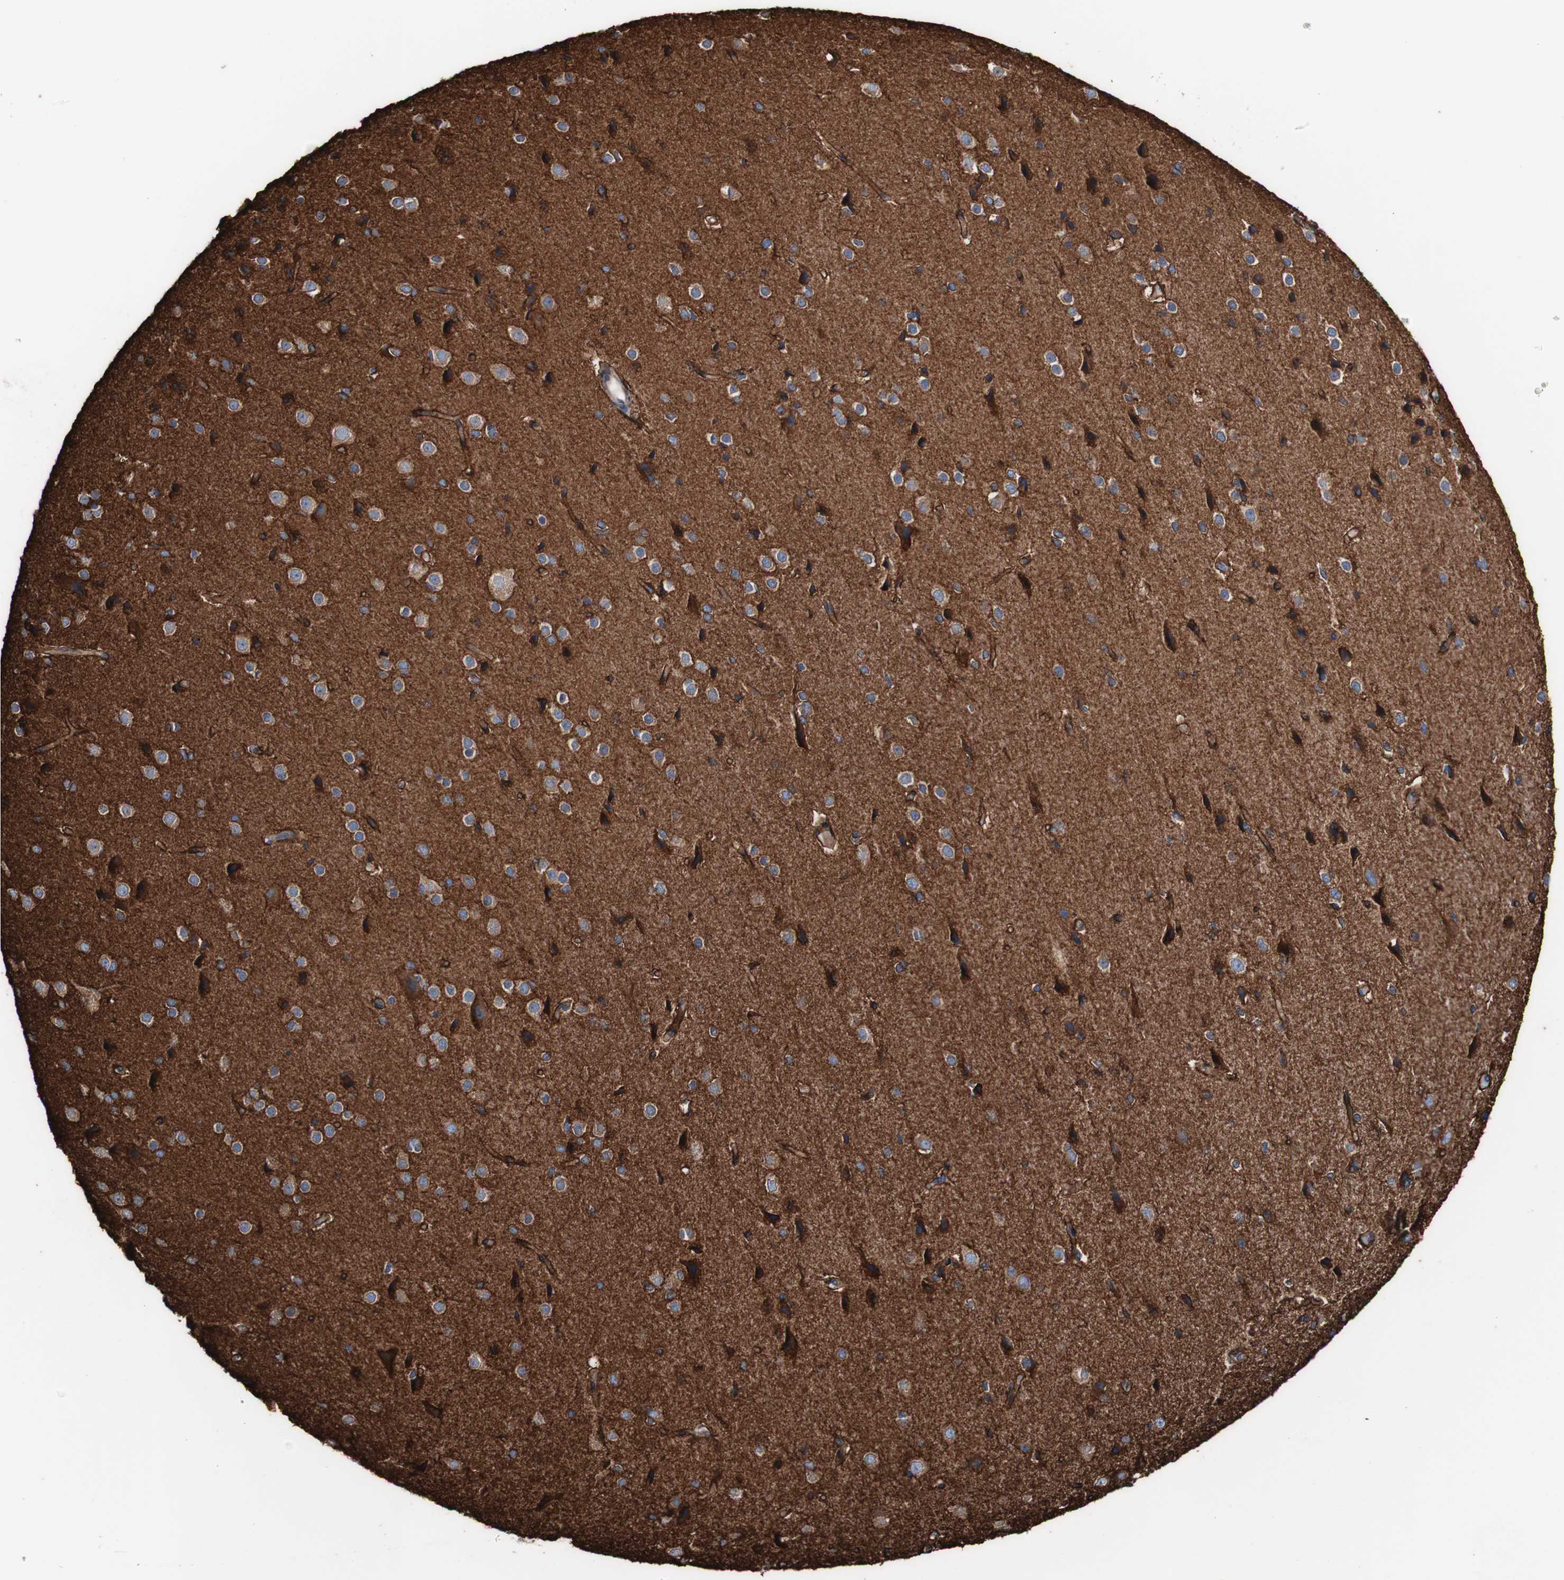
{"staining": {"intensity": "strong", "quantity": ">75%", "location": "cytoplasmic/membranous"}, "tissue": "cerebral cortex", "cell_type": "Endothelial cells", "image_type": "normal", "snomed": [{"axis": "morphology", "description": "Normal tissue, NOS"}, {"axis": "morphology", "description": "Developmental malformation"}, {"axis": "topography", "description": "Cerebral cortex"}], "caption": "Cerebral cortex stained with immunohistochemistry (IHC) reveals strong cytoplasmic/membranous positivity in about >75% of endothelial cells. The protein of interest is shown in brown color, while the nuclei are stained blue.", "gene": "LRIG3", "patient": {"sex": "female", "age": 30}}